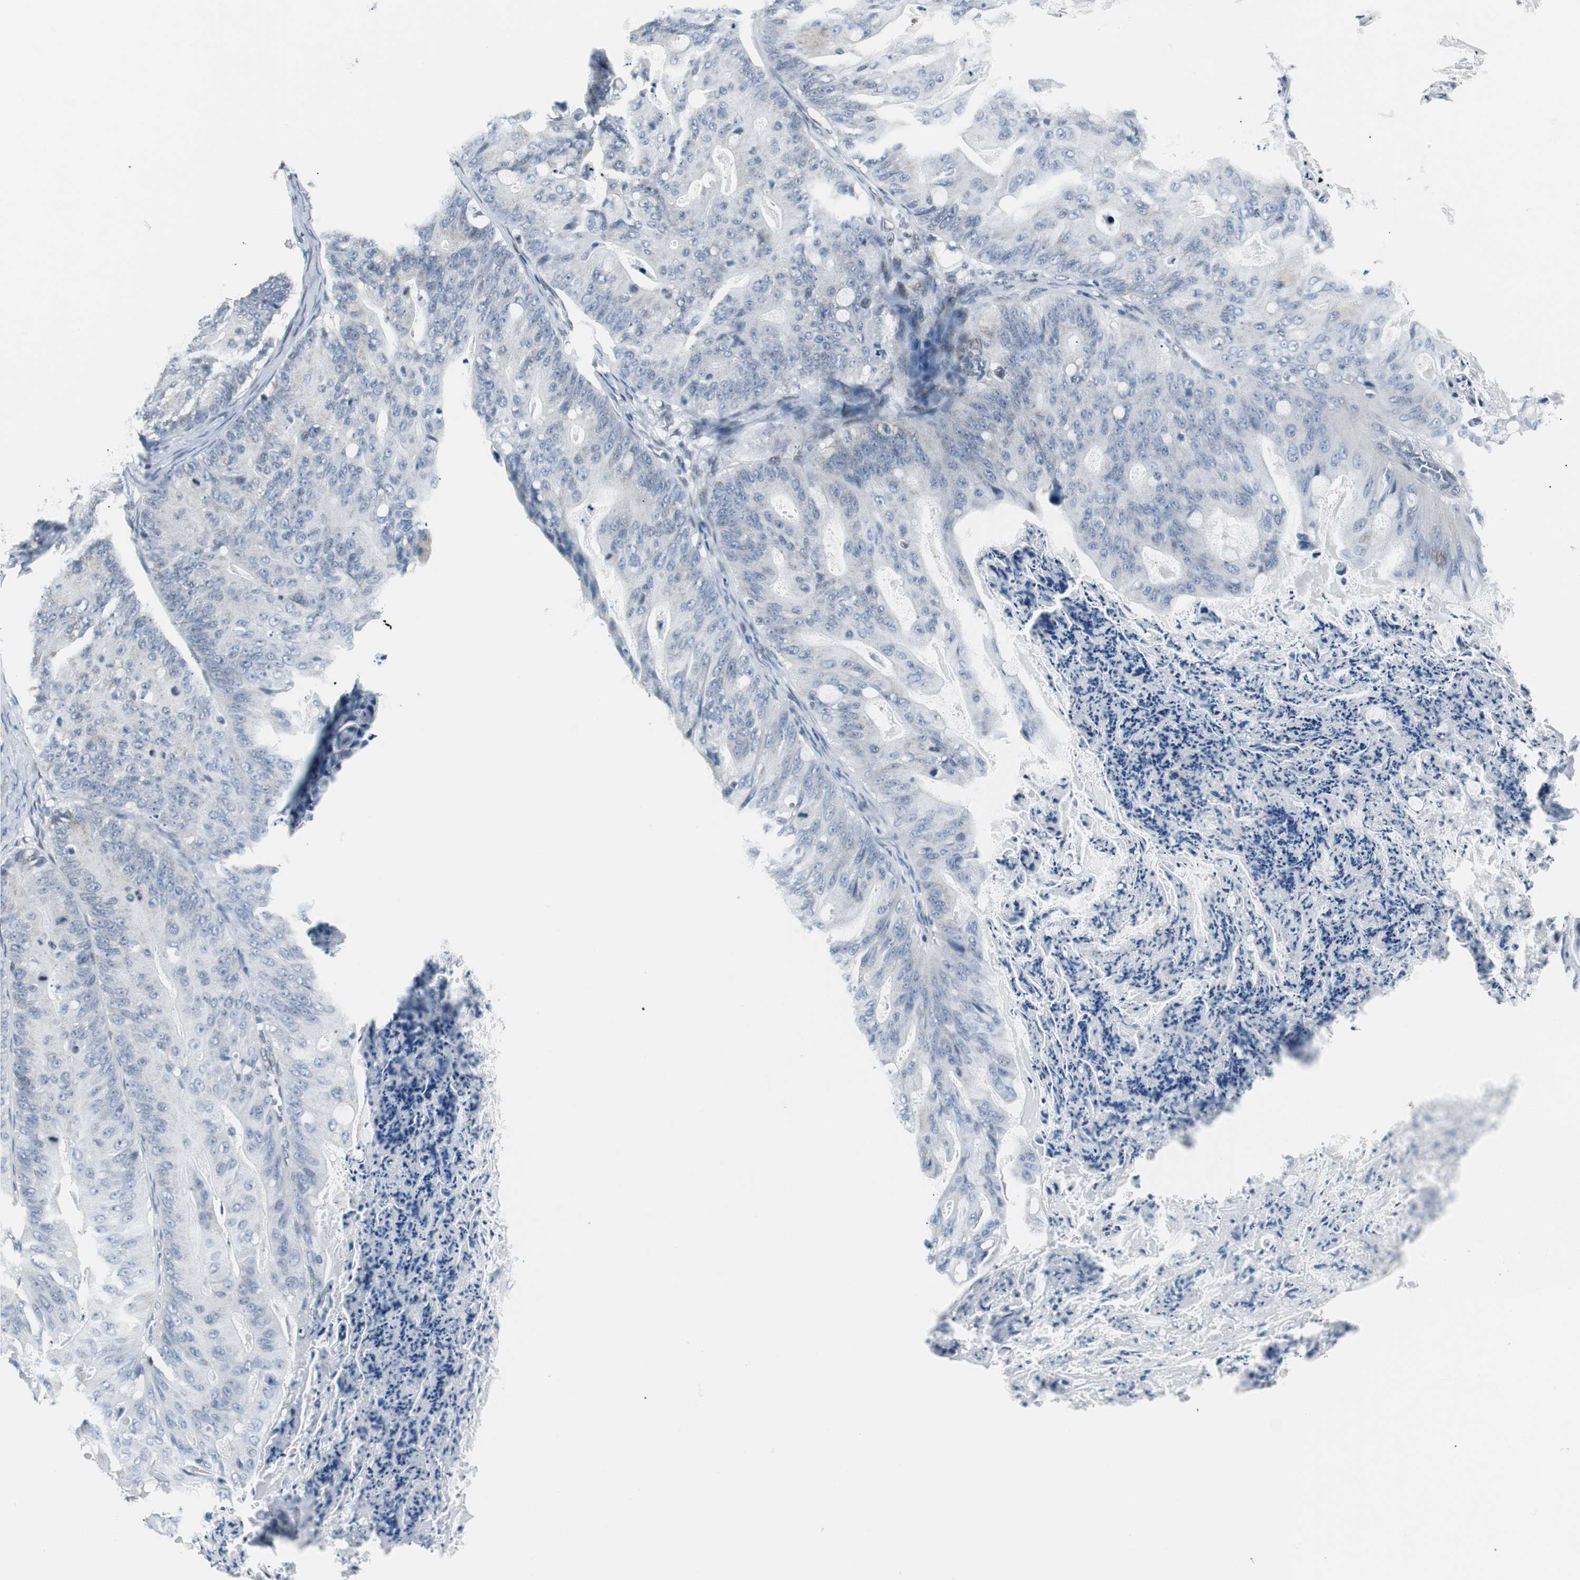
{"staining": {"intensity": "negative", "quantity": "none", "location": "none"}, "tissue": "ovarian cancer", "cell_type": "Tumor cells", "image_type": "cancer", "snomed": [{"axis": "morphology", "description": "Cystadenocarcinoma, mucinous, NOS"}, {"axis": "topography", "description": "Ovary"}], "caption": "IHC of ovarian cancer (mucinous cystadenocarcinoma) reveals no positivity in tumor cells. (DAB immunohistochemistry with hematoxylin counter stain).", "gene": "MTA1", "patient": {"sex": "female", "age": 36}}